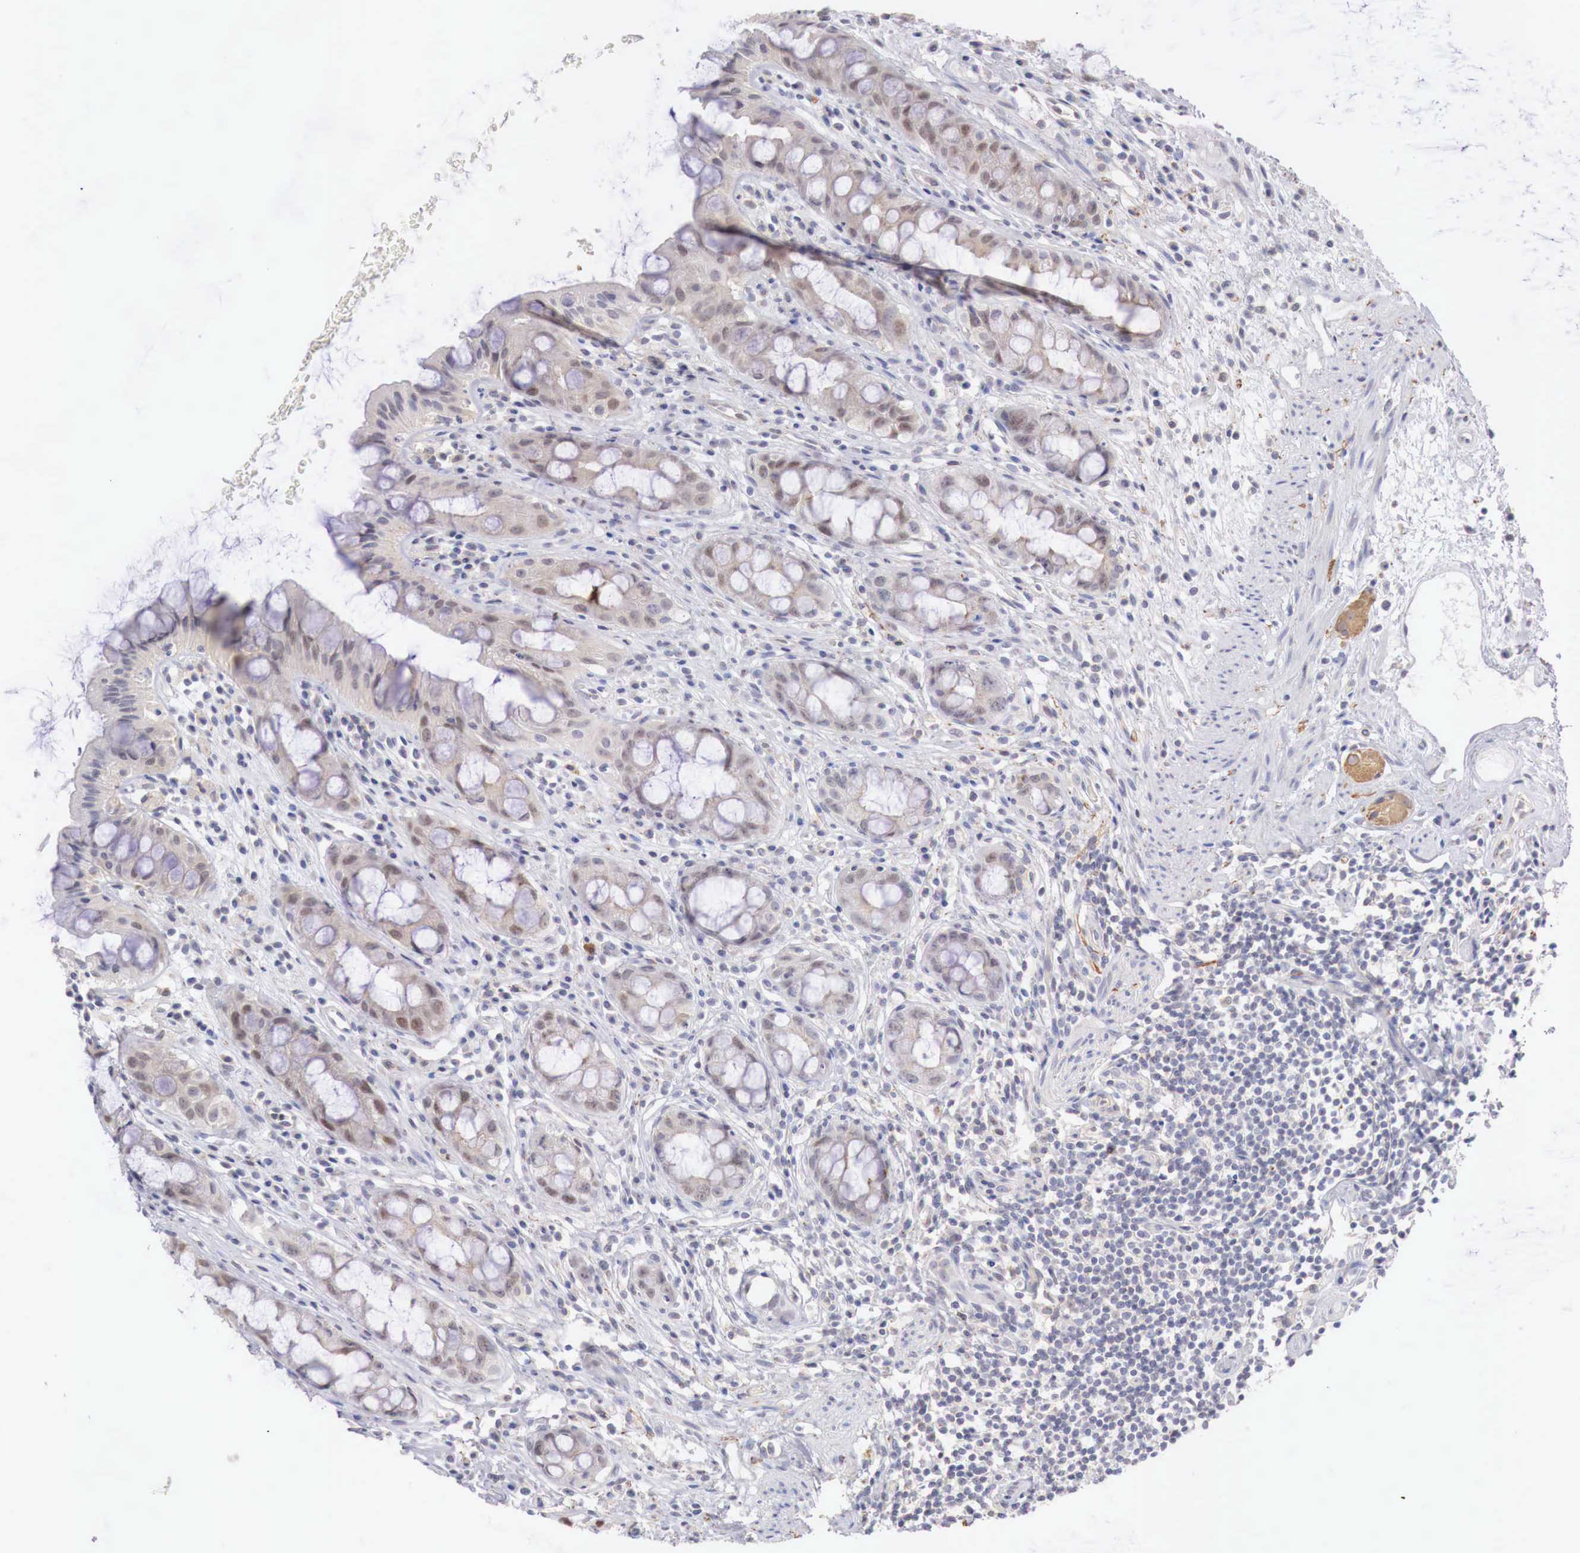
{"staining": {"intensity": "weak", "quantity": "25%-75%", "location": "cytoplasmic/membranous,nuclear"}, "tissue": "rectum", "cell_type": "Glandular cells", "image_type": "normal", "snomed": [{"axis": "morphology", "description": "Normal tissue, NOS"}, {"axis": "topography", "description": "Rectum"}], "caption": "The image shows staining of unremarkable rectum, revealing weak cytoplasmic/membranous,nuclear protein positivity (brown color) within glandular cells.", "gene": "TRIM13", "patient": {"sex": "male", "age": 65}}